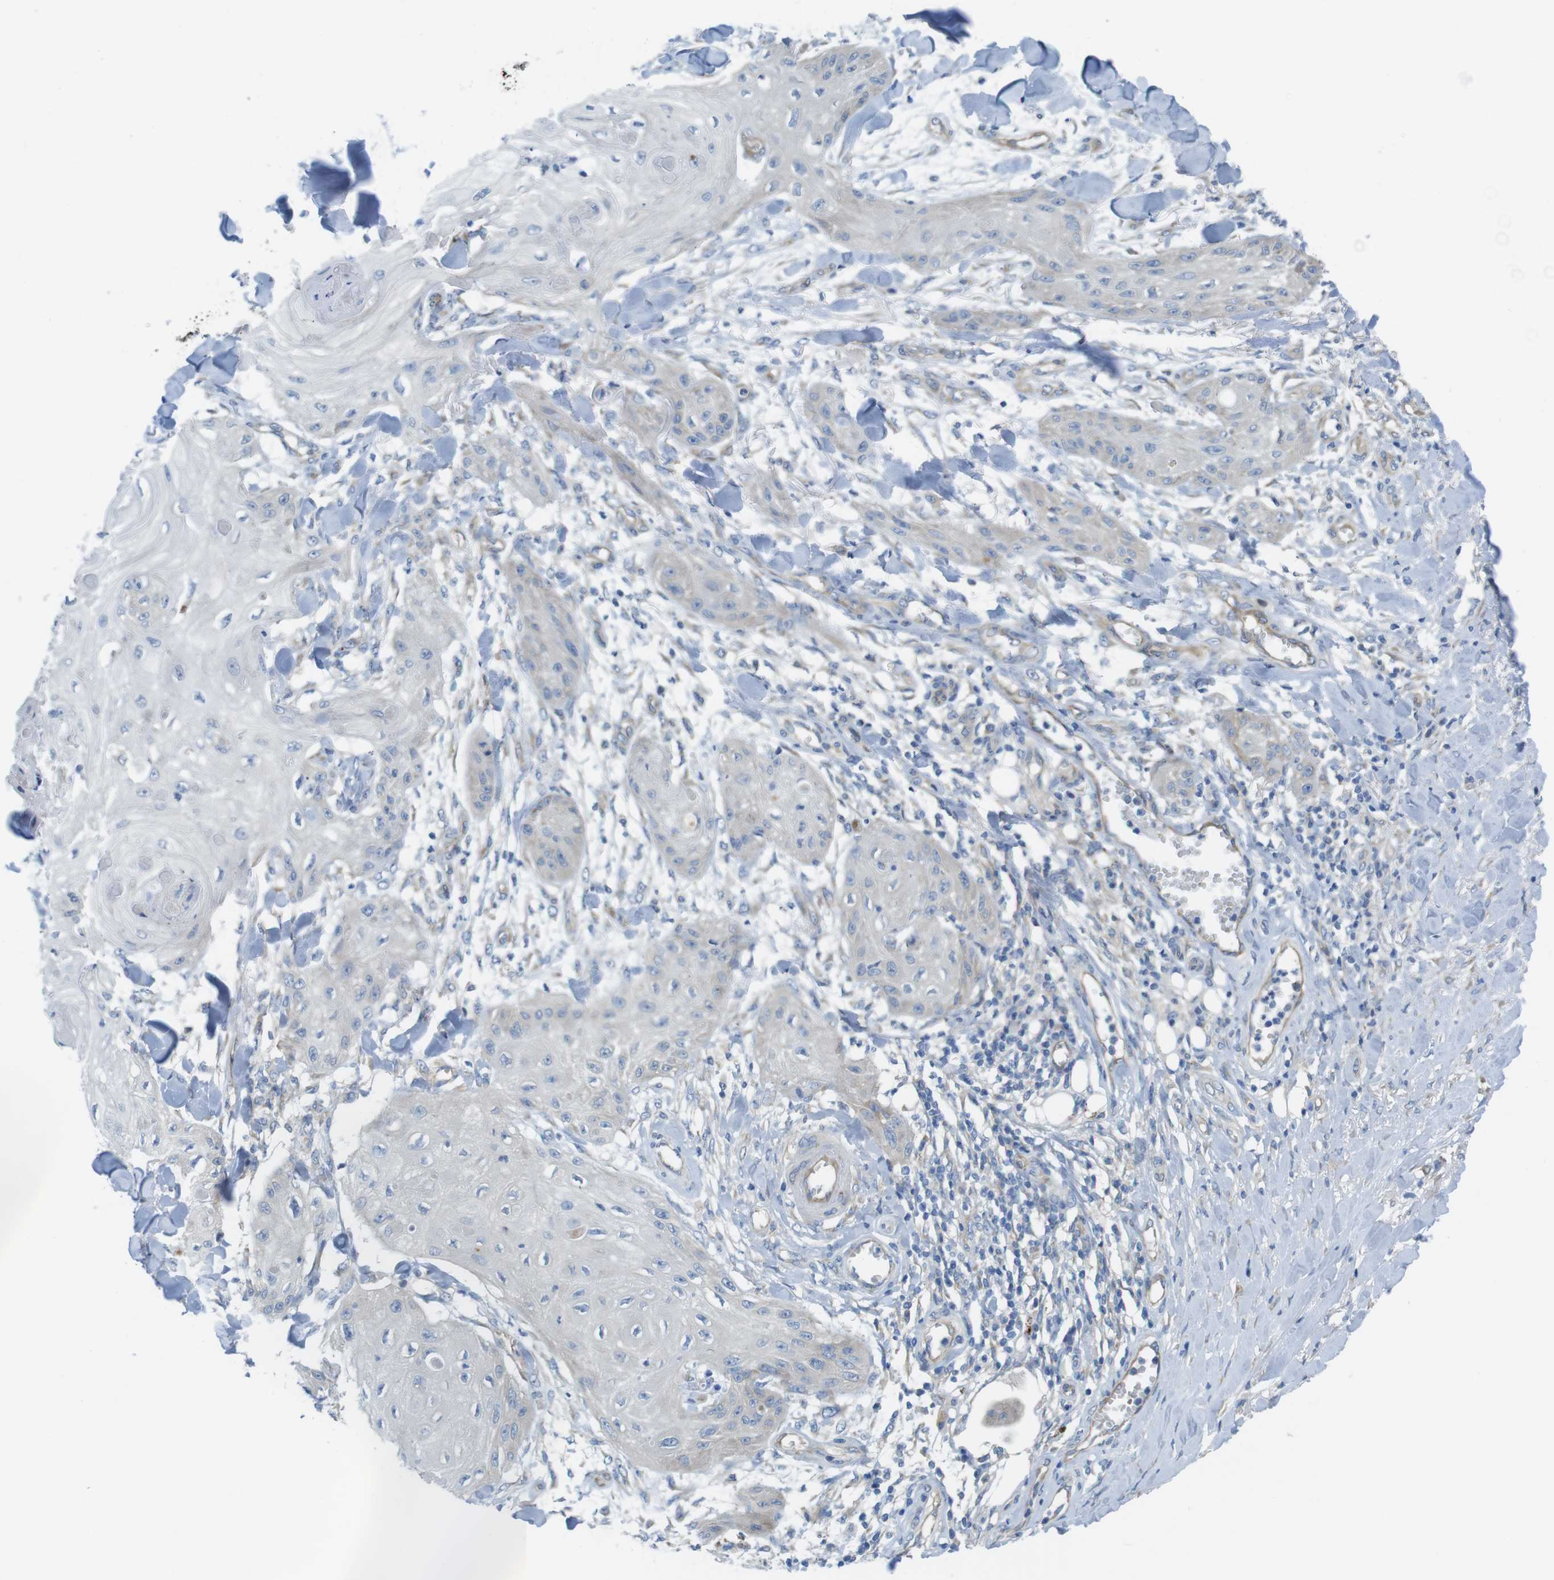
{"staining": {"intensity": "negative", "quantity": "none", "location": "none"}, "tissue": "skin cancer", "cell_type": "Tumor cells", "image_type": "cancer", "snomed": [{"axis": "morphology", "description": "Squamous cell carcinoma, NOS"}, {"axis": "topography", "description": "Skin"}], "caption": "This micrograph is of skin cancer stained with immunohistochemistry to label a protein in brown with the nuclei are counter-stained blue. There is no staining in tumor cells.", "gene": "TMEM234", "patient": {"sex": "male", "age": 74}}